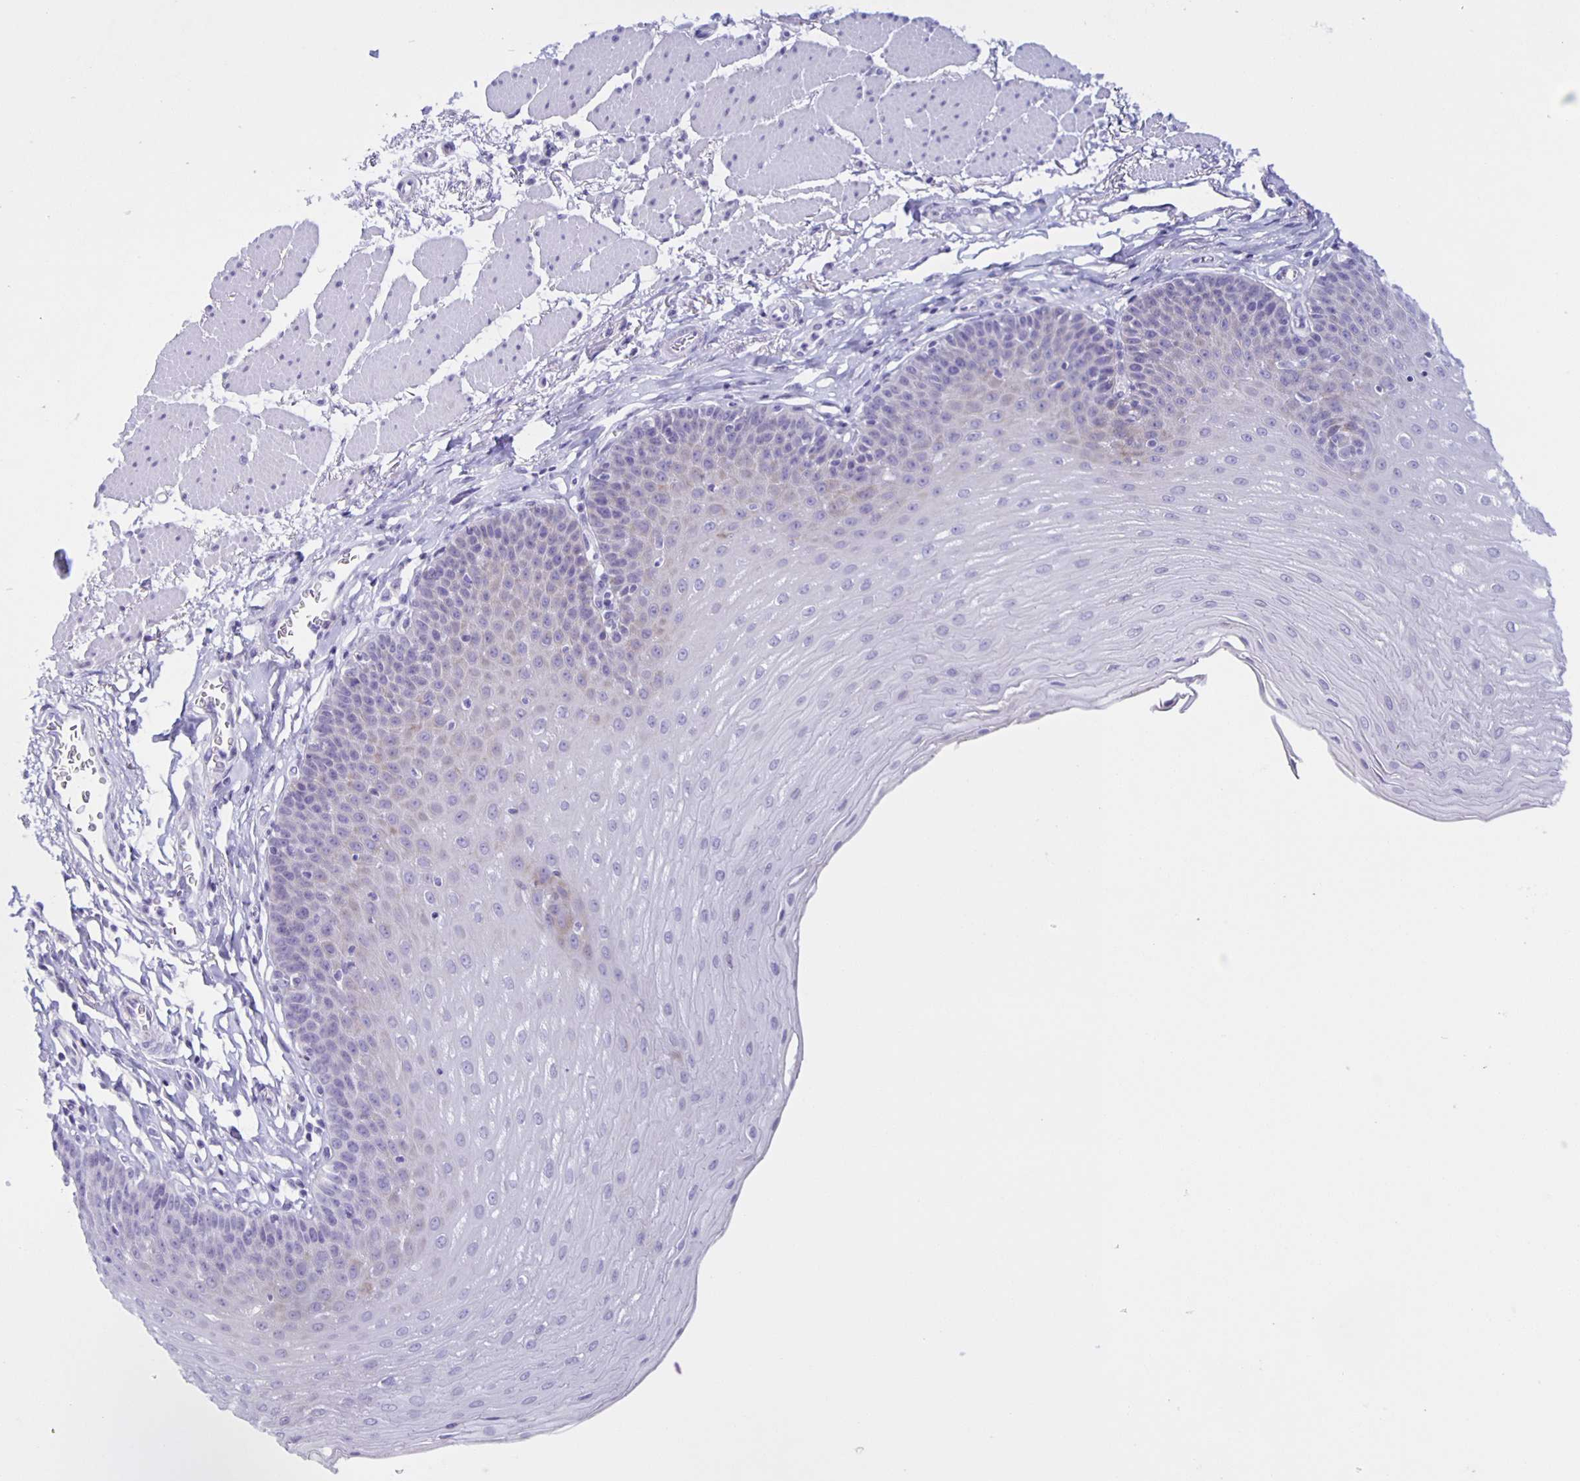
{"staining": {"intensity": "negative", "quantity": "none", "location": "none"}, "tissue": "esophagus", "cell_type": "Squamous epithelial cells", "image_type": "normal", "snomed": [{"axis": "morphology", "description": "Normal tissue, NOS"}, {"axis": "topography", "description": "Esophagus"}], "caption": "IHC of benign human esophagus displays no positivity in squamous epithelial cells.", "gene": "AQP6", "patient": {"sex": "female", "age": 81}}